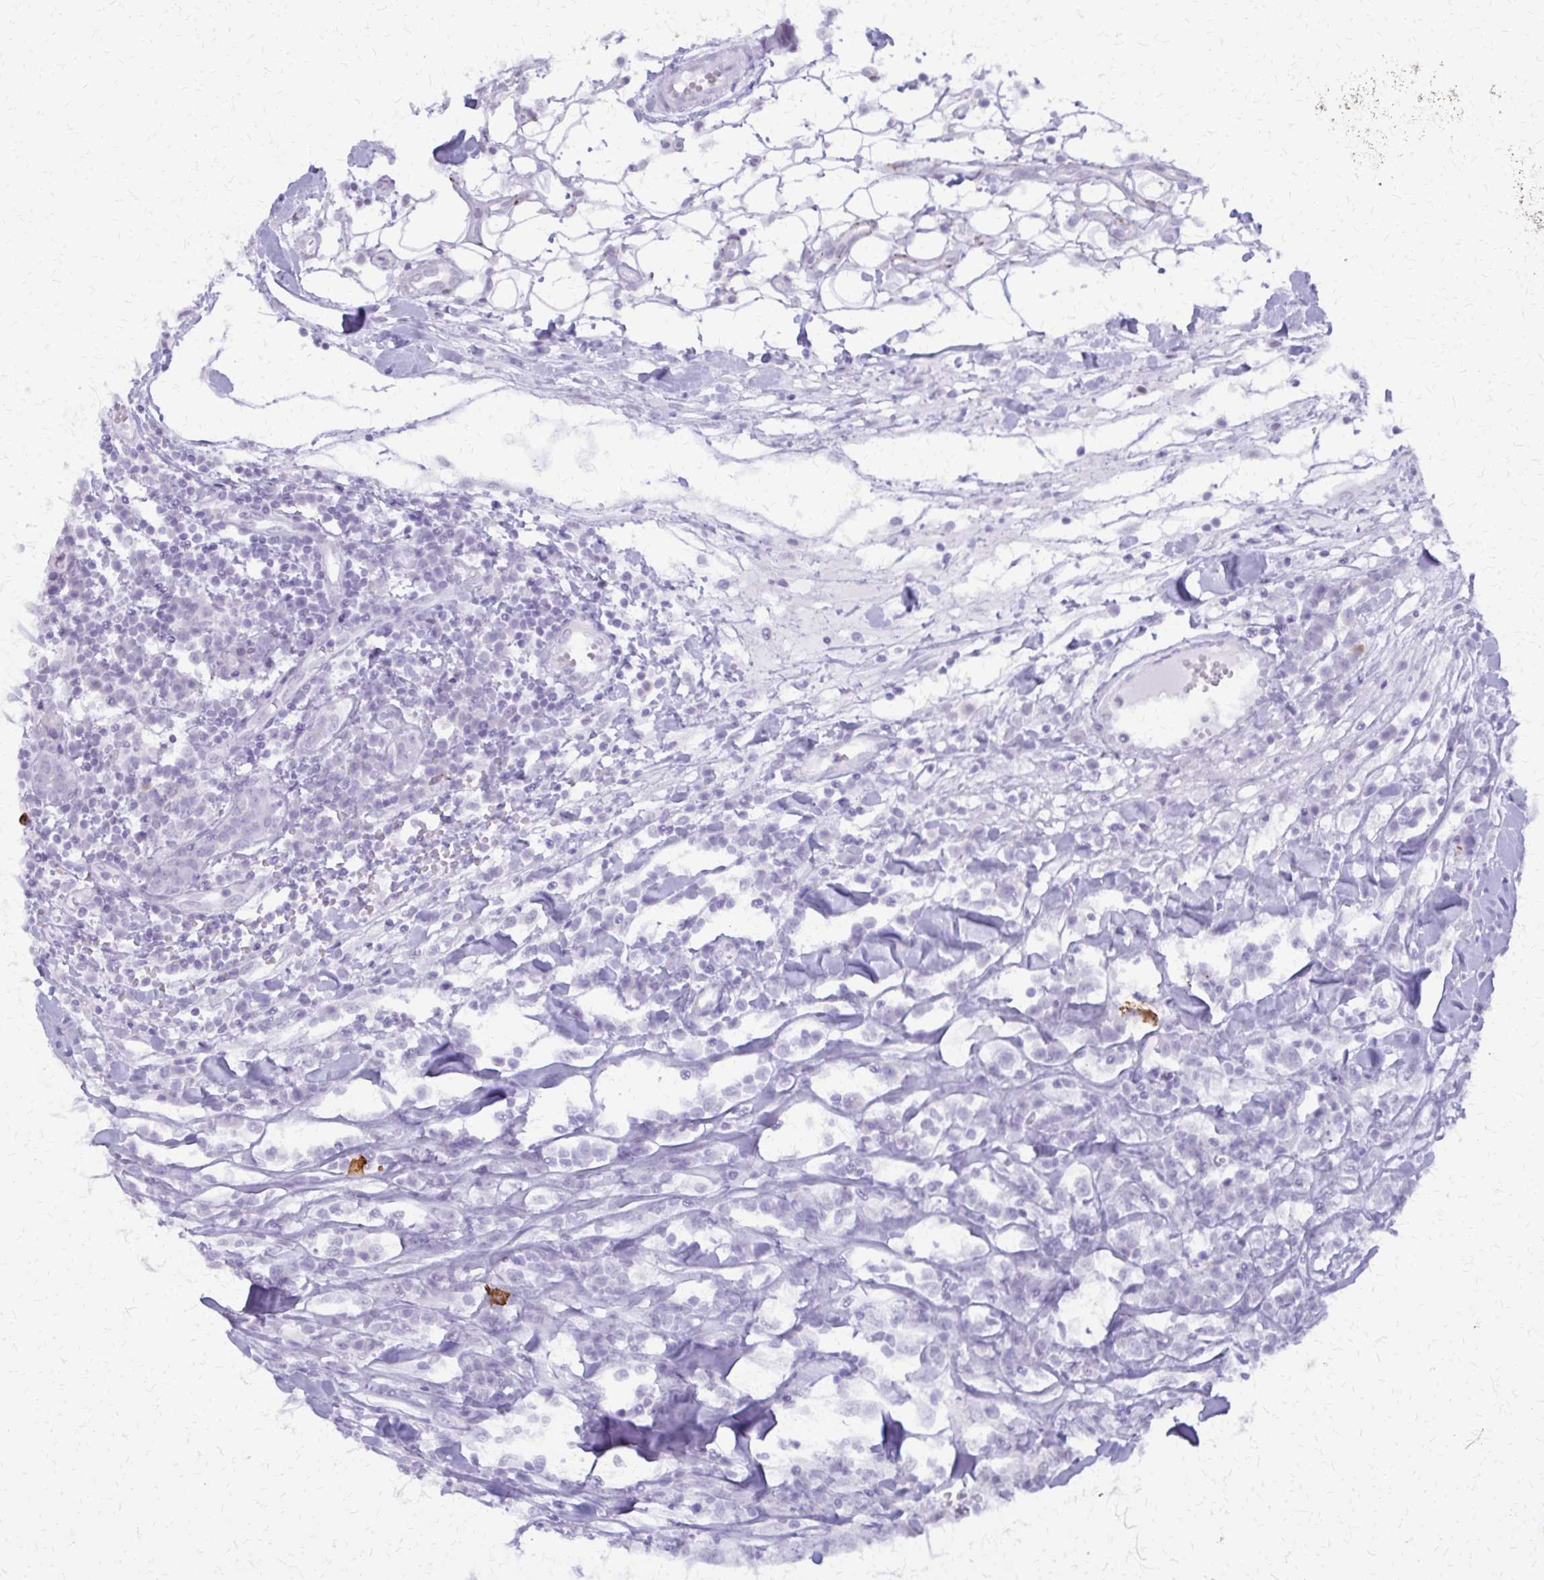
{"staining": {"intensity": "negative", "quantity": "none", "location": "none"}, "tissue": "breast cancer", "cell_type": "Tumor cells", "image_type": "cancer", "snomed": [{"axis": "morphology", "description": "Duct carcinoma"}, {"axis": "topography", "description": "Breast"}], "caption": "This is an IHC image of invasive ductal carcinoma (breast). There is no staining in tumor cells.", "gene": "FAM162B", "patient": {"sex": "female", "age": 30}}